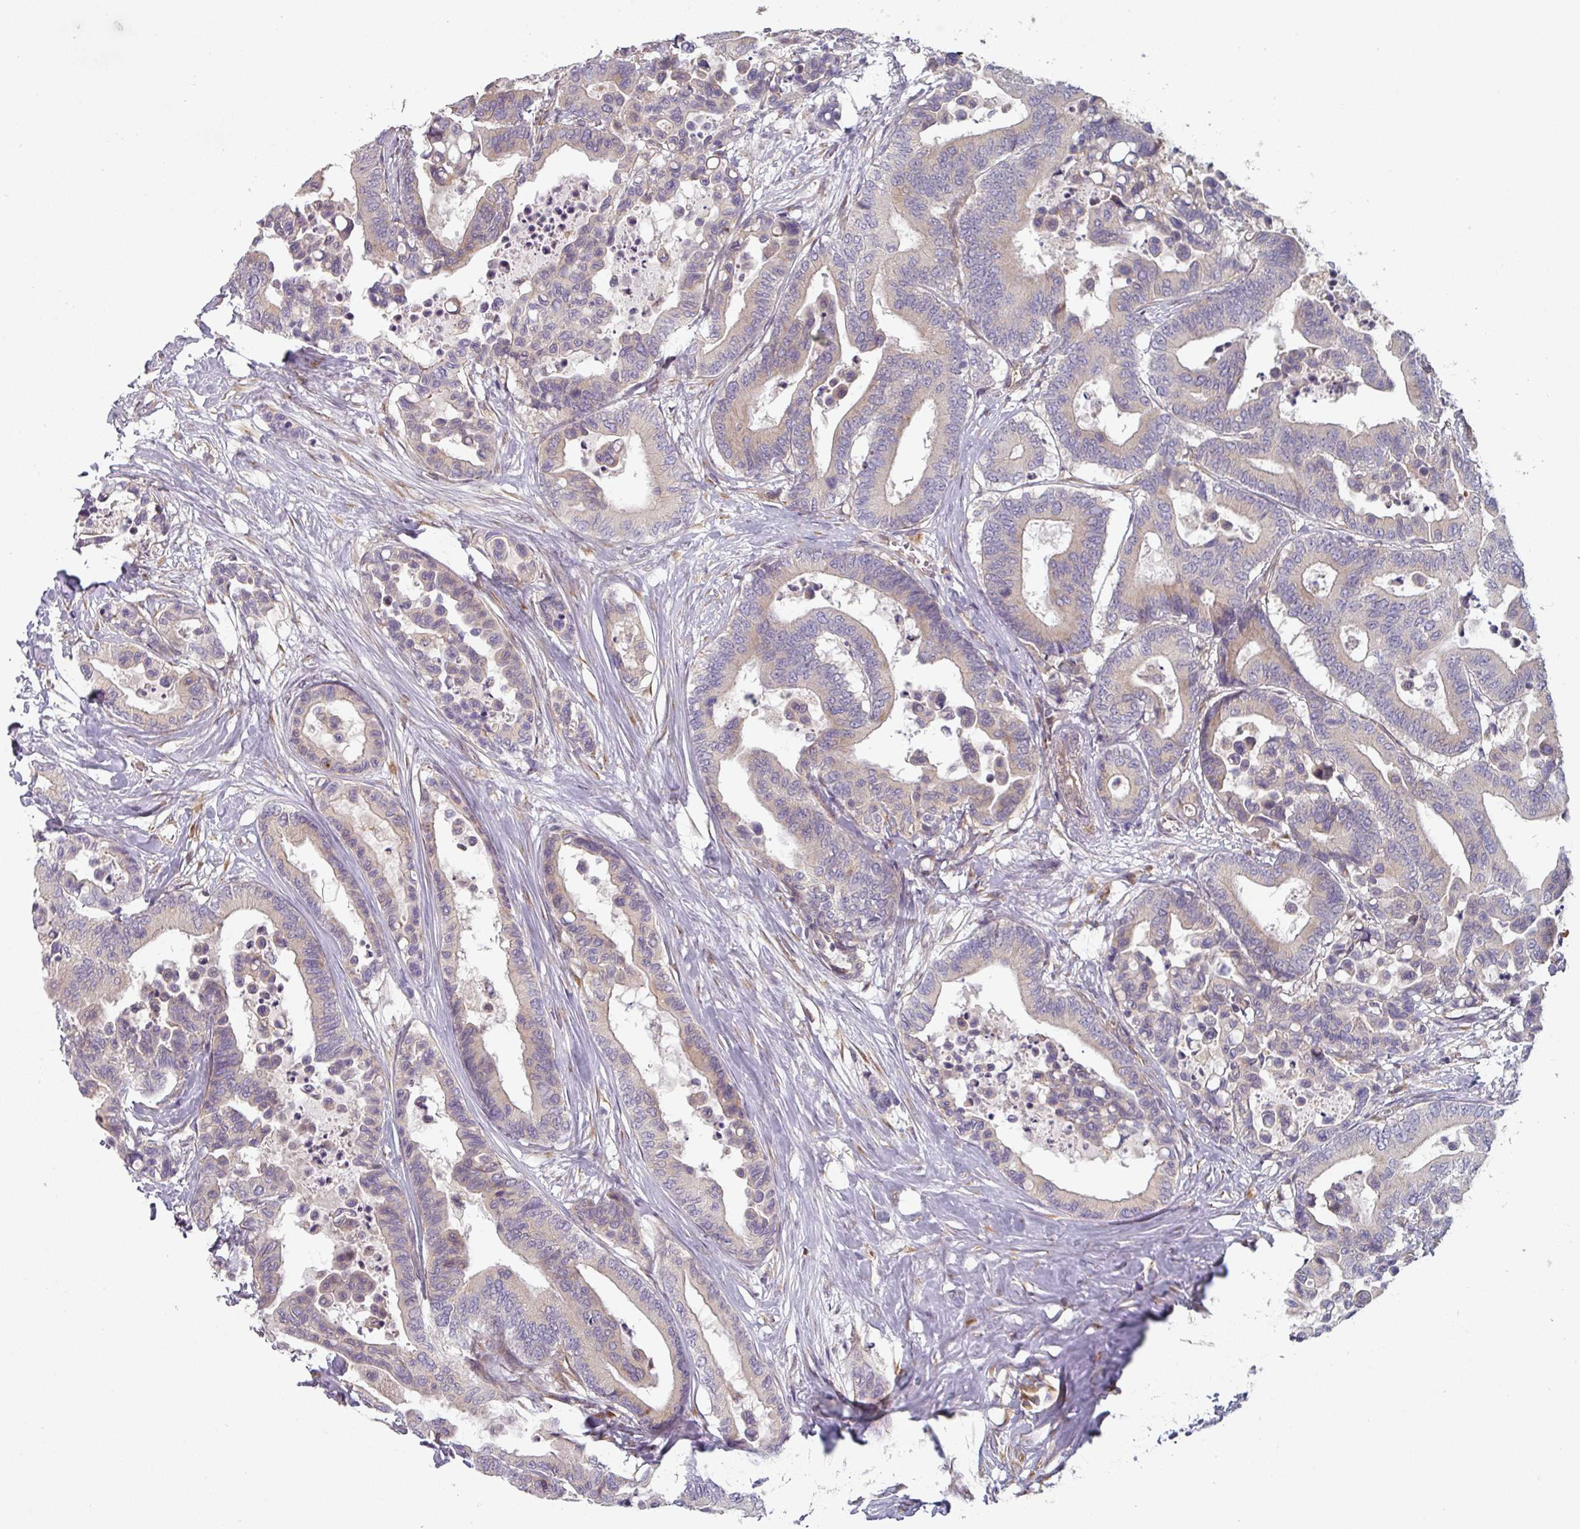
{"staining": {"intensity": "moderate", "quantity": "<25%", "location": "cytoplasmic/membranous"}, "tissue": "colorectal cancer", "cell_type": "Tumor cells", "image_type": "cancer", "snomed": [{"axis": "morphology", "description": "Normal tissue, NOS"}, {"axis": "morphology", "description": "Adenocarcinoma, NOS"}, {"axis": "topography", "description": "Colon"}], "caption": "A micrograph showing moderate cytoplasmic/membranous staining in approximately <25% of tumor cells in colorectal cancer (adenocarcinoma), as visualized by brown immunohistochemical staining.", "gene": "TAPT1", "patient": {"sex": "male", "age": 82}}